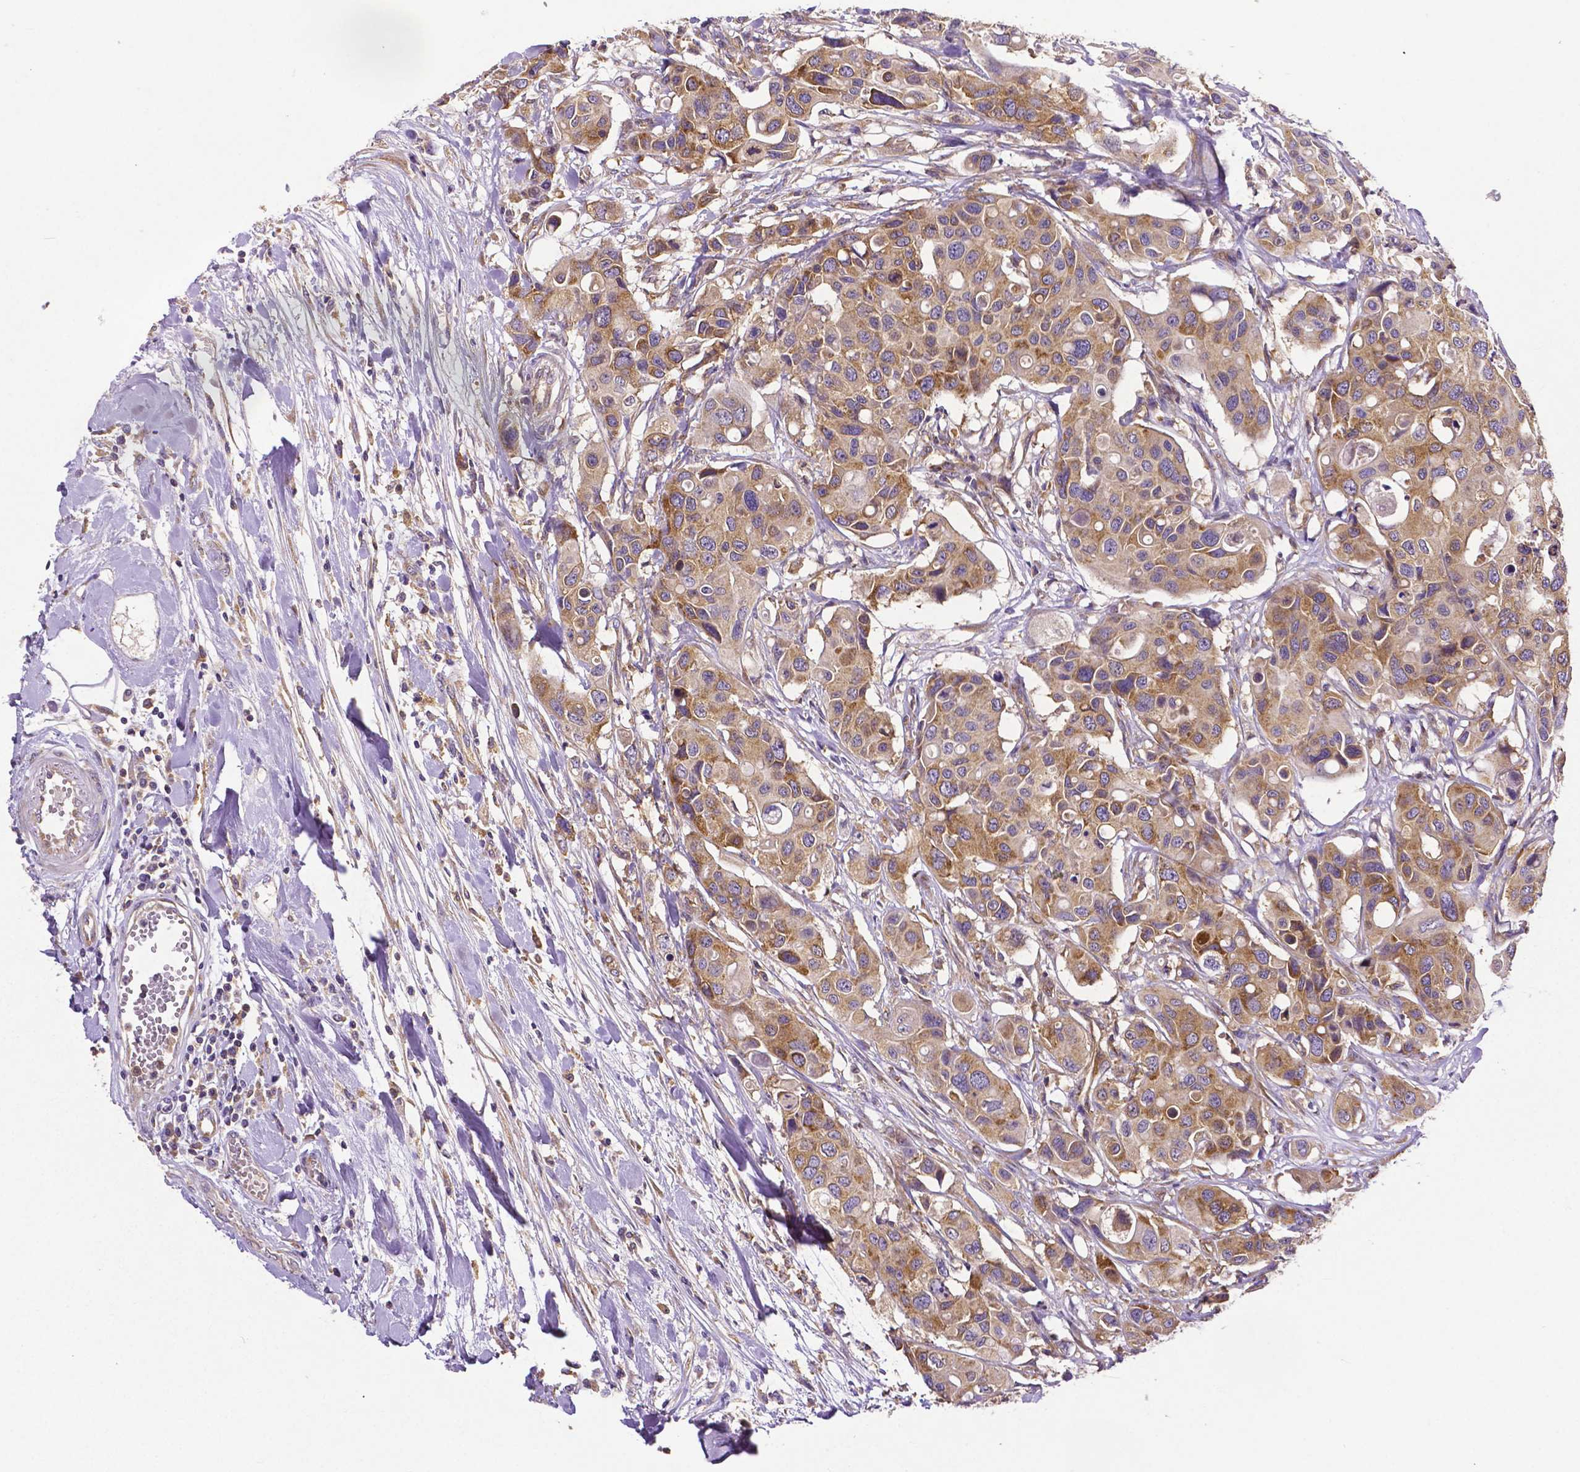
{"staining": {"intensity": "moderate", "quantity": ">75%", "location": "cytoplasmic/membranous"}, "tissue": "colorectal cancer", "cell_type": "Tumor cells", "image_type": "cancer", "snomed": [{"axis": "morphology", "description": "Adenocarcinoma, NOS"}, {"axis": "topography", "description": "Colon"}], "caption": "An image showing moderate cytoplasmic/membranous staining in about >75% of tumor cells in adenocarcinoma (colorectal), as visualized by brown immunohistochemical staining.", "gene": "DICER1", "patient": {"sex": "male", "age": 77}}